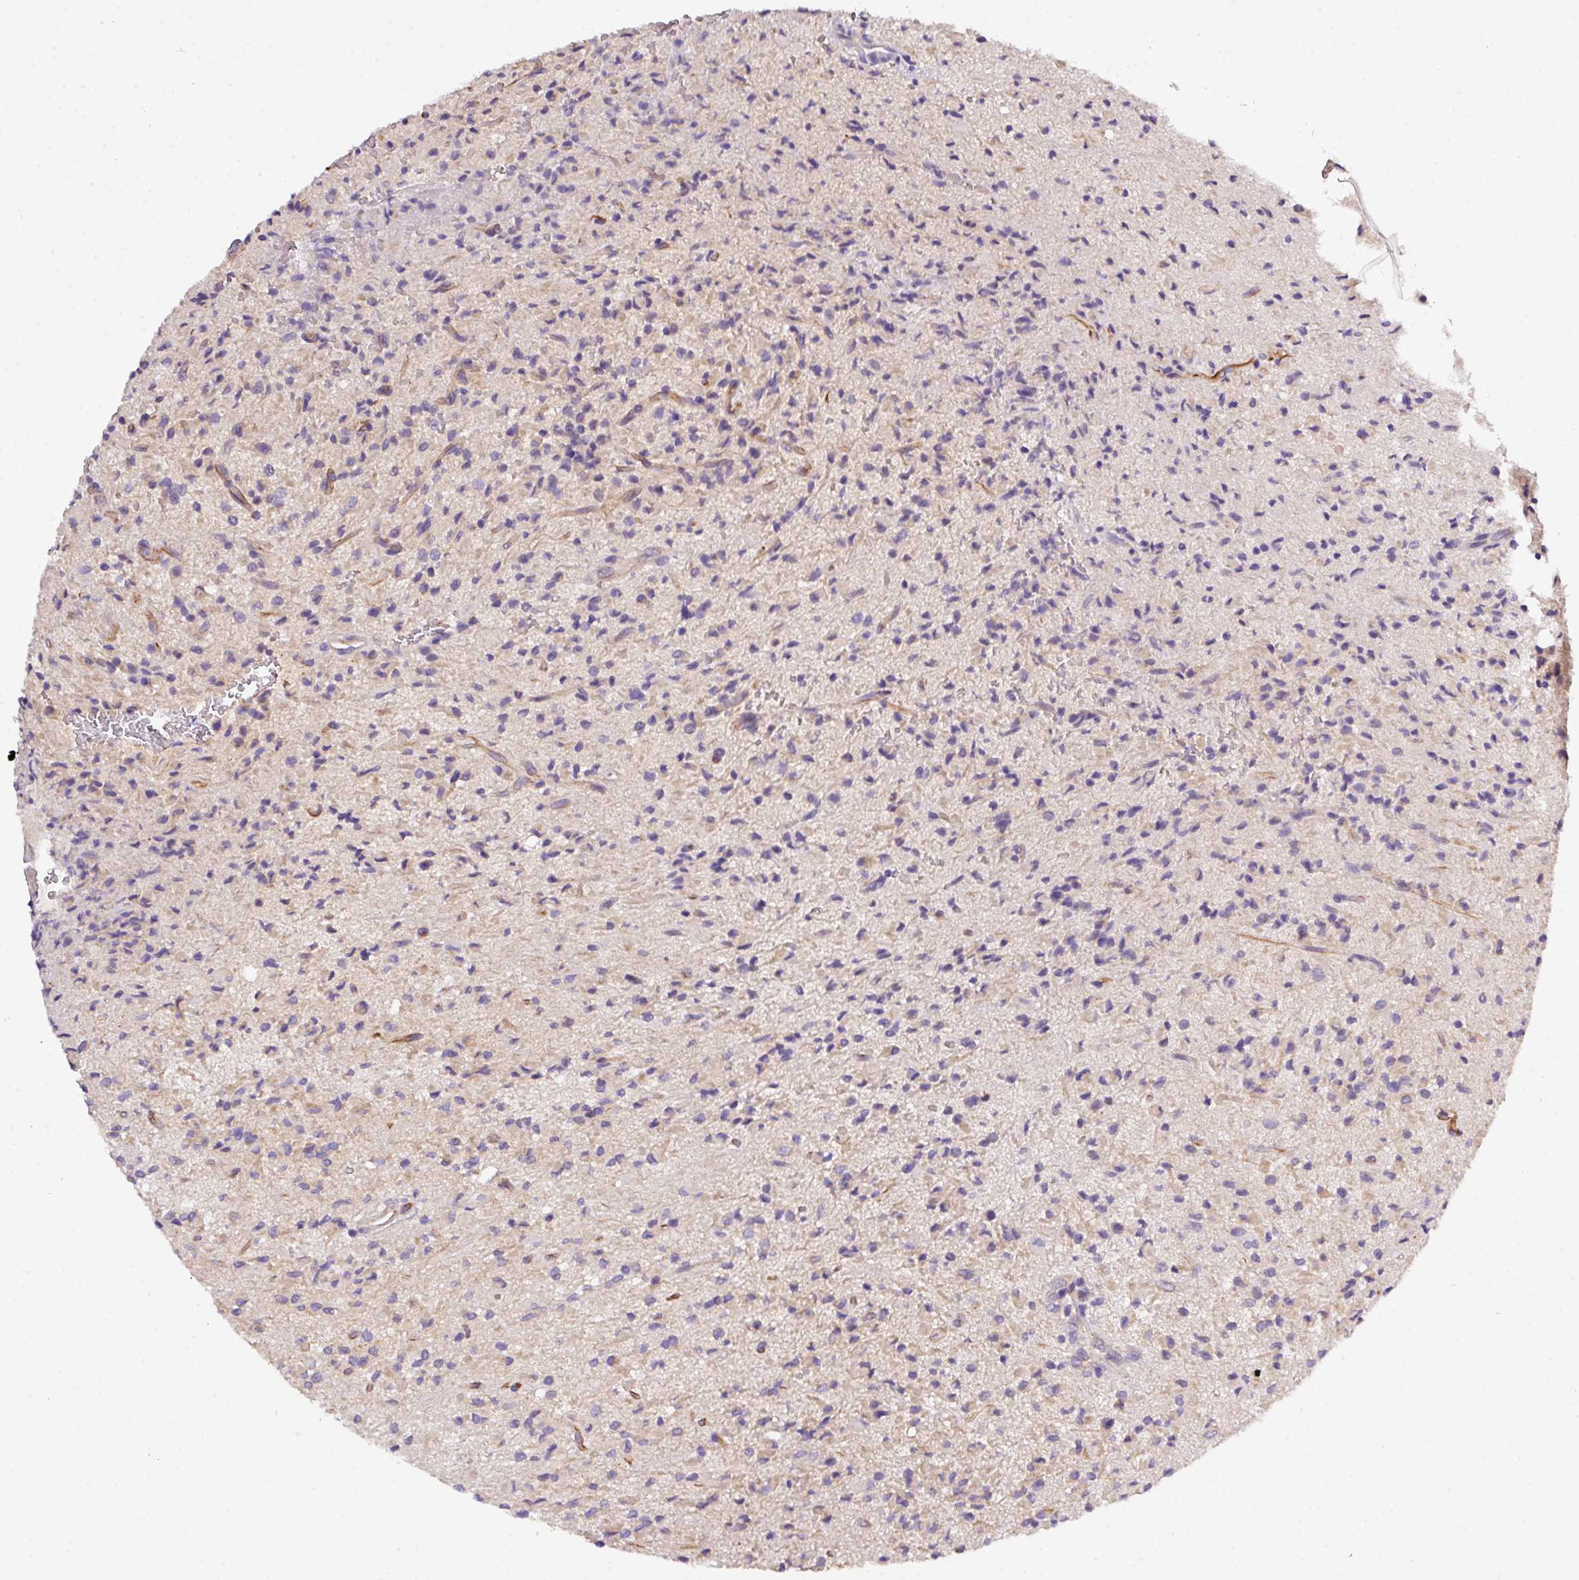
{"staining": {"intensity": "negative", "quantity": "none", "location": "none"}, "tissue": "glioma", "cell_type": "Tumor cells", "image_type": "cancer", "snomed": [{"axis": "morphology", "description": "Glioma, malignant, Low grade"}, {"axis": "topography", "description": "Brain"}], "caption": "Malignant glioma (low-grade) stained for a protein using IHC exhibits no expression tumor cells.", "gene": "PARD6A", "patient": {"sex": "female", "age": 33}}